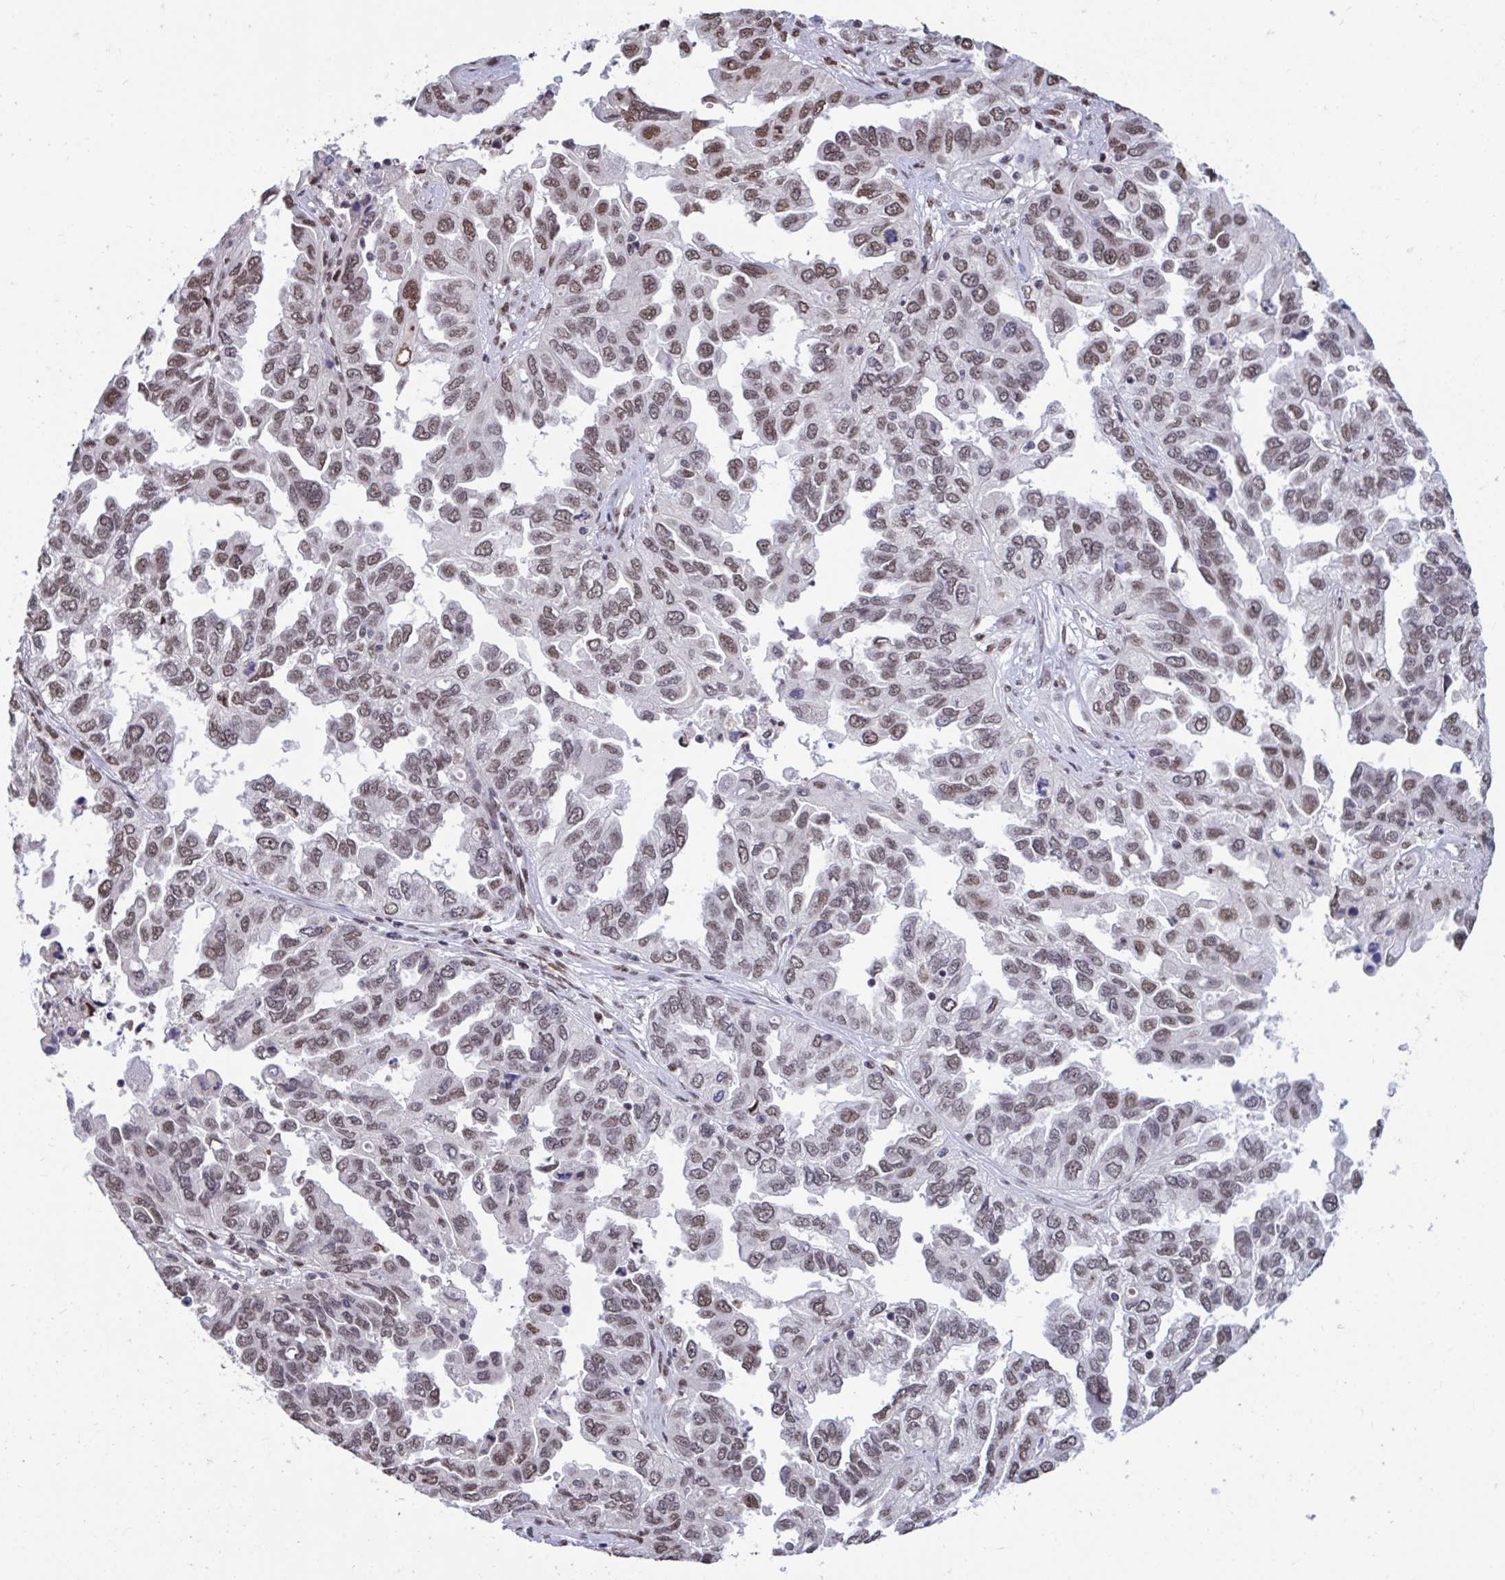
{"staining": {"intensity": "moderate", "quantity": ">75%", "location": "nuclear"}, "tissue": "ovarian cancer", "cell_type": "Tumor cells", "image_type": "cancer", "snomed": [{"axis": "morphology", "description": "Cystadenocarcinoma, serous, NOS"}, {"axis": "topography", "description": "Ovary"}], "caption": "About >75% of tumor cells in human ovarian cancer (serous cystadenocarcinoma) display moderate nuclear protein positivity as visualized by brown immunohistochemical staining.", "gene": "HNRNPDL", "patient": {"sex": "female", "age": 53}}